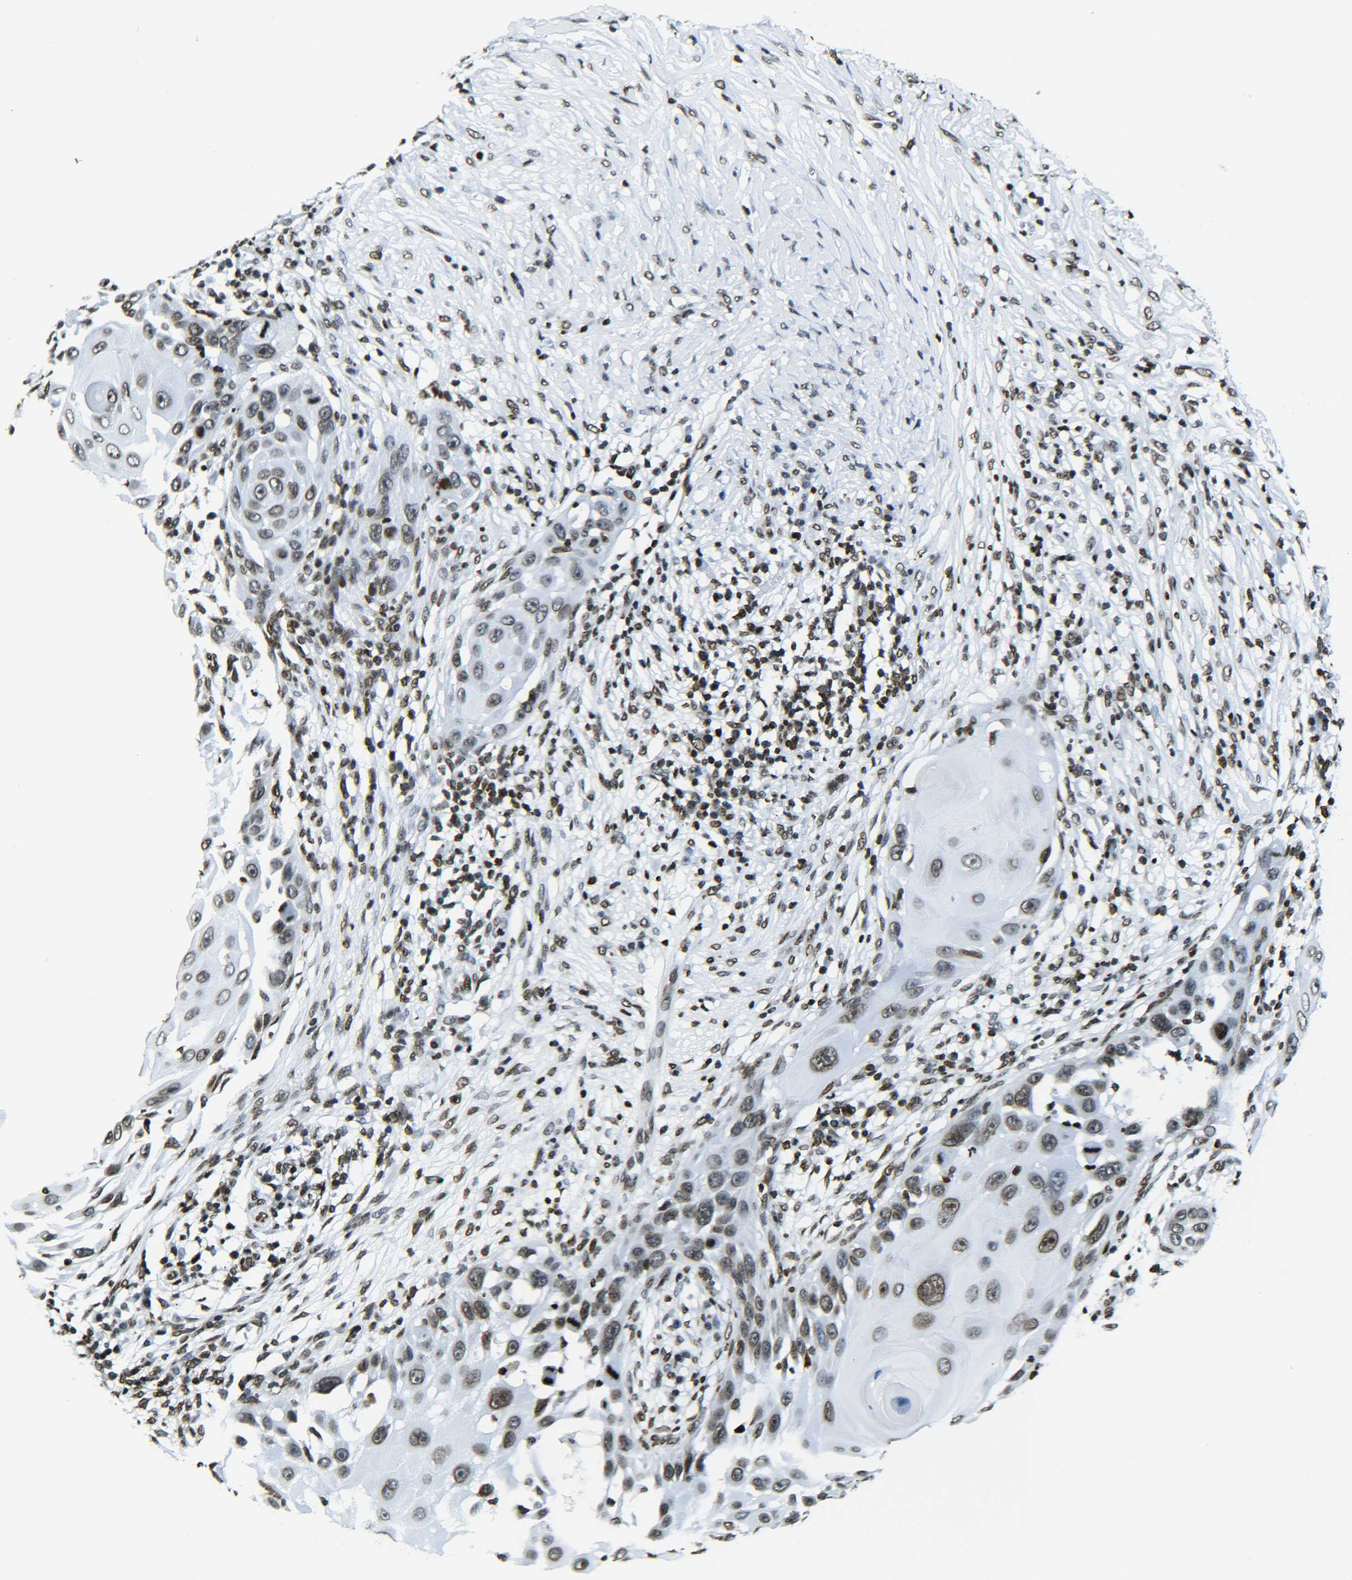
{"staining": {"intensity": "moderate", "quantity": ">75%", "location": "nuclear"}, "tissue": "skin cancer", "cell_type": "Tumor cells", "image_type": "cancer", "snomed": [{"axis": "morphology", "description": "Squamous cell carcinoma, NOS"}, {"axis": "topography", "description": "Skin"}], "caption": "Skin cancer tissue demonstrates moderate nuclear positivity in approximately >75% of tumor cells", "gene": "H2AX", "patient": {"sex": "female", "age": 44}}